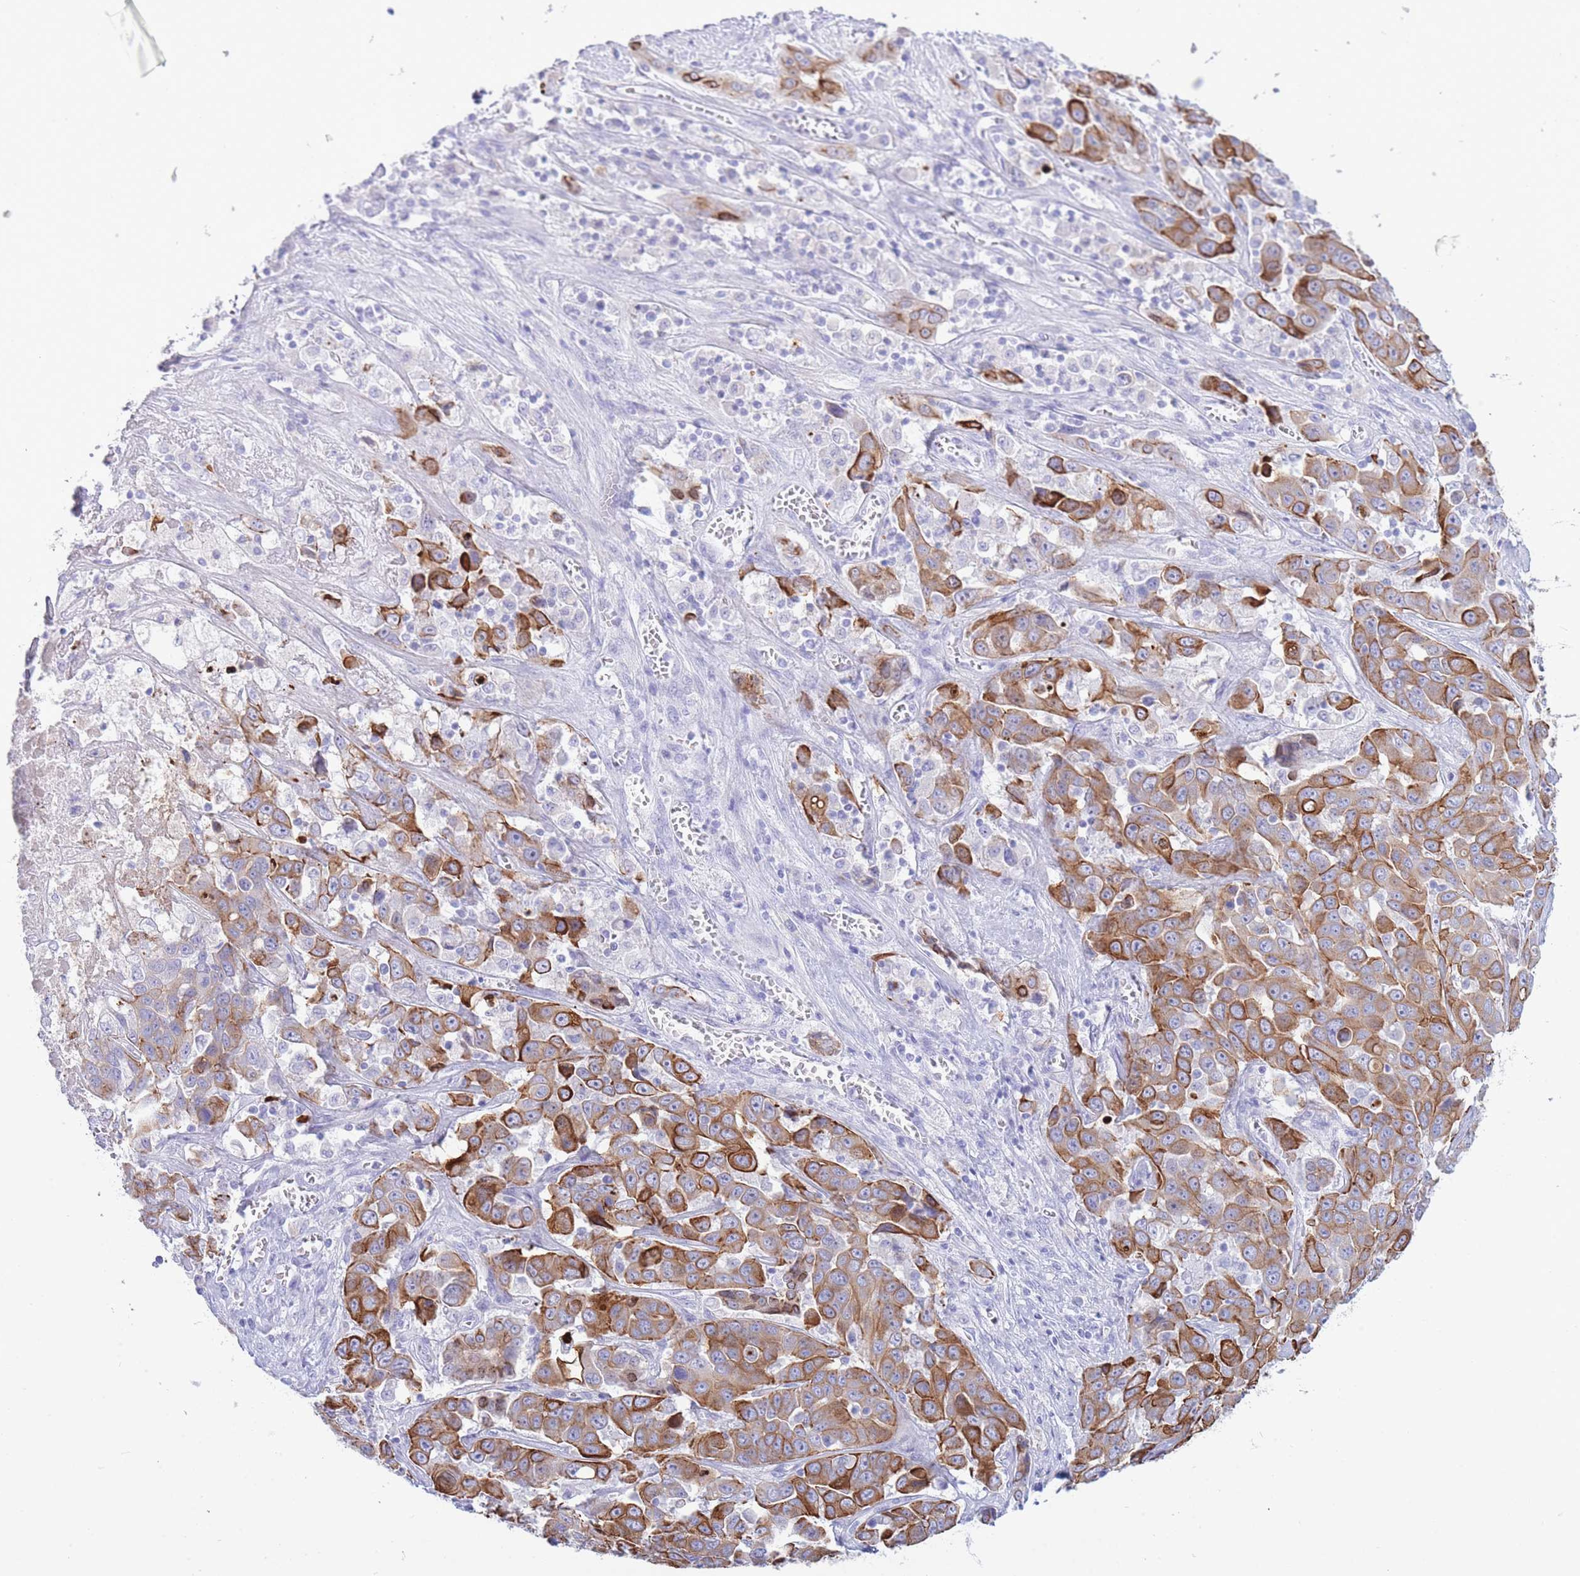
{"staining": {"intensity": "strong", "quantity": "25%-75%", "location": "cytoplasmic/membranous"}, "tissue": "liver cancer", "cell_type": "Tumor cells", "image_type": "cancer", "snomed": [{"axis": "morphology", "description": "Cholangiocarcinoma"}, {"axis": "topography", "description": "Liver"}], "caption": "Tumor cells reveal high levels of strong cytoplasmic/membranous staining in approximately 25%-75% of cells in human liver cancer.", "gene": "VWA8", "patient": {"sex": "female", "age": 52}}